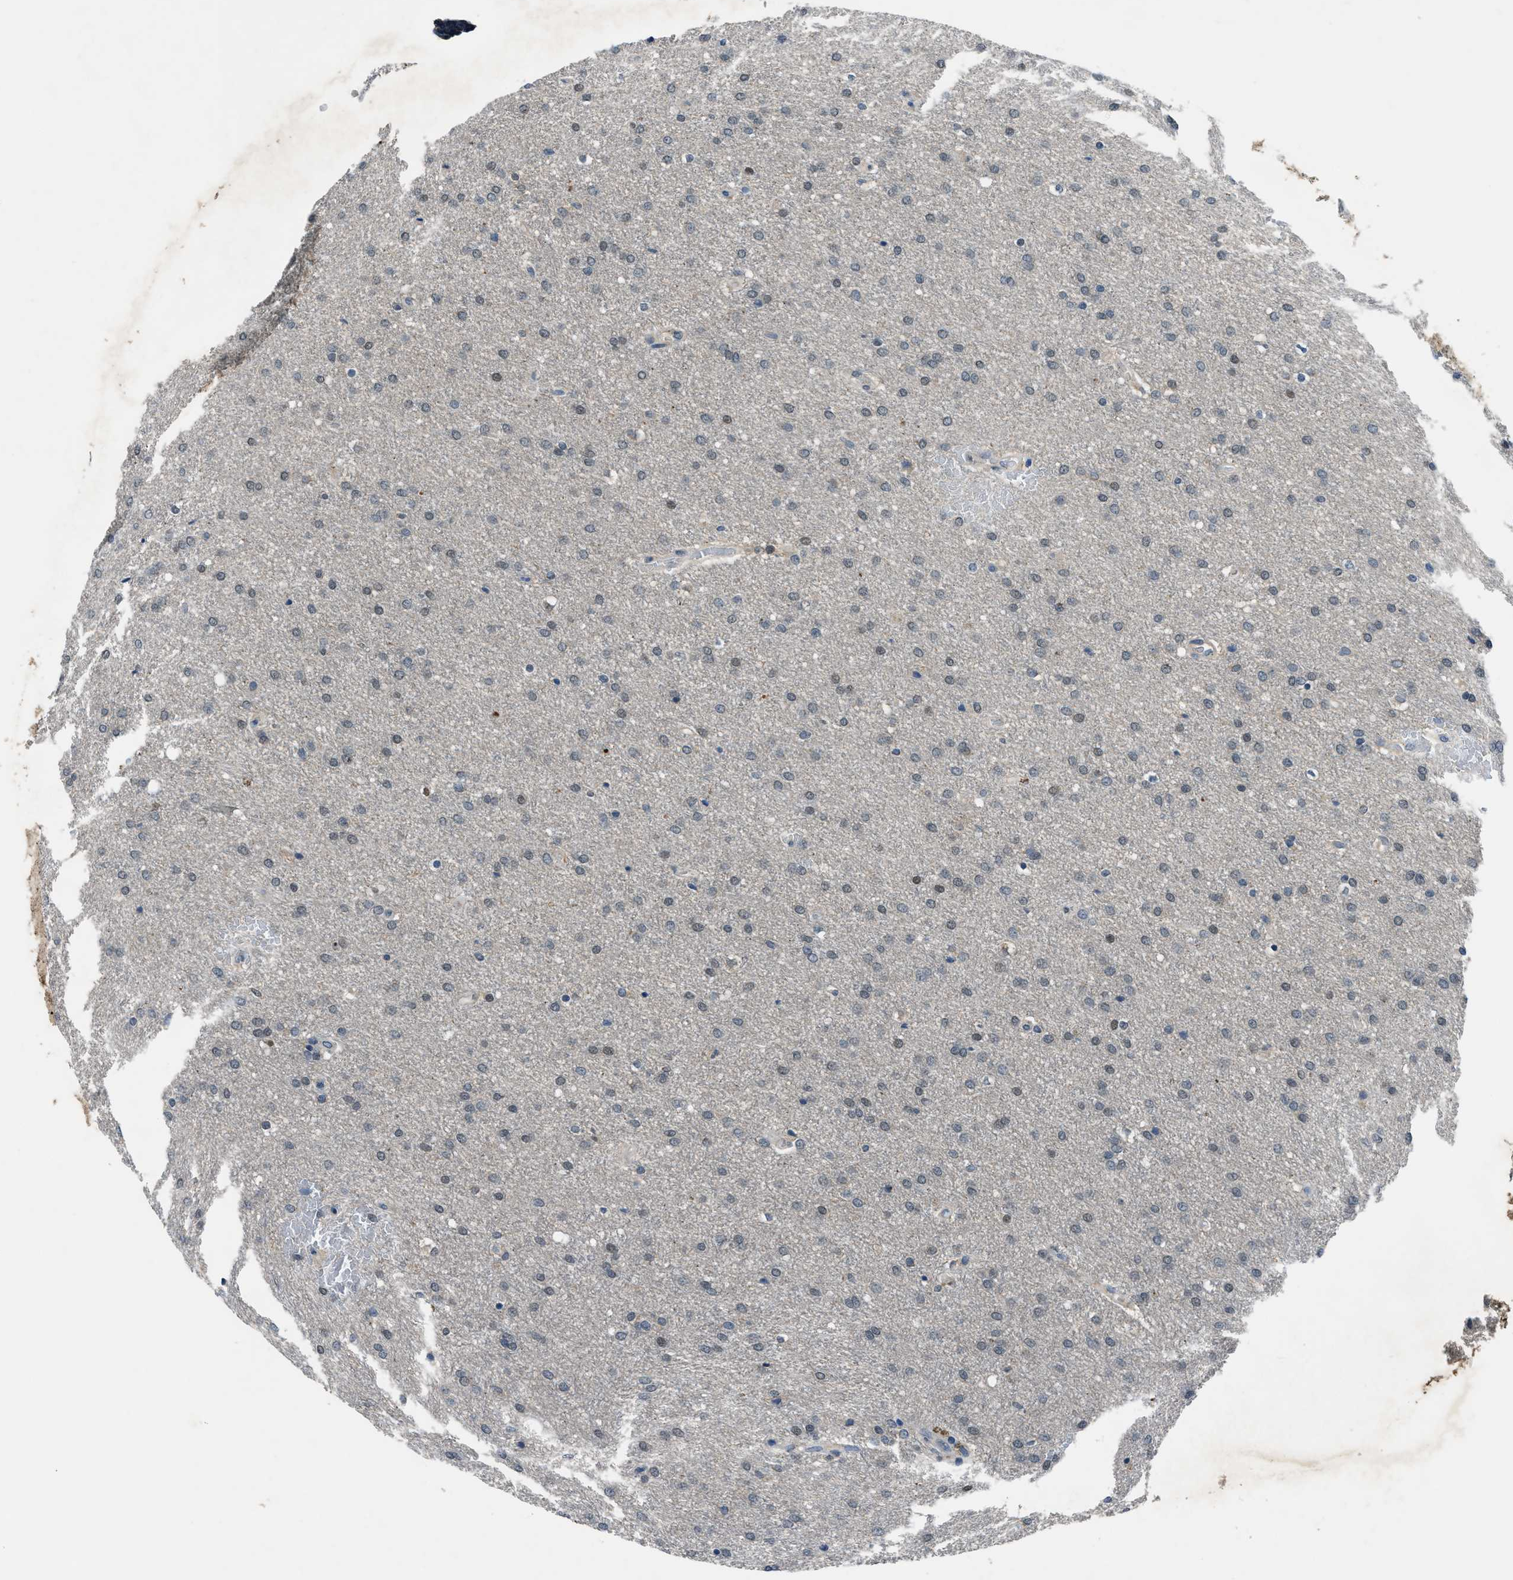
{"staining": {"intensity": "weak", "quantity": "<25%", "location": "nuclear"}, "tissue": "glioma", "cell_type": "Tumor cells", "image_type": "cancer", "snomed": [{"axis": "morphology", "description": "Glioma, malignant, Low grade"}, {"axis": "topography", "description": "Brain"}], "caption": "DAB (3,3'-diaminobenzidine) immunohistochemical staining of human low-grade glioma (malignant) reveals no significant expression in tumor cells. (Brightfield microscopy of DAB IHC at high magnification).", "gene": "DUSP19", "patient": {"sex": "female", "age": 37}}